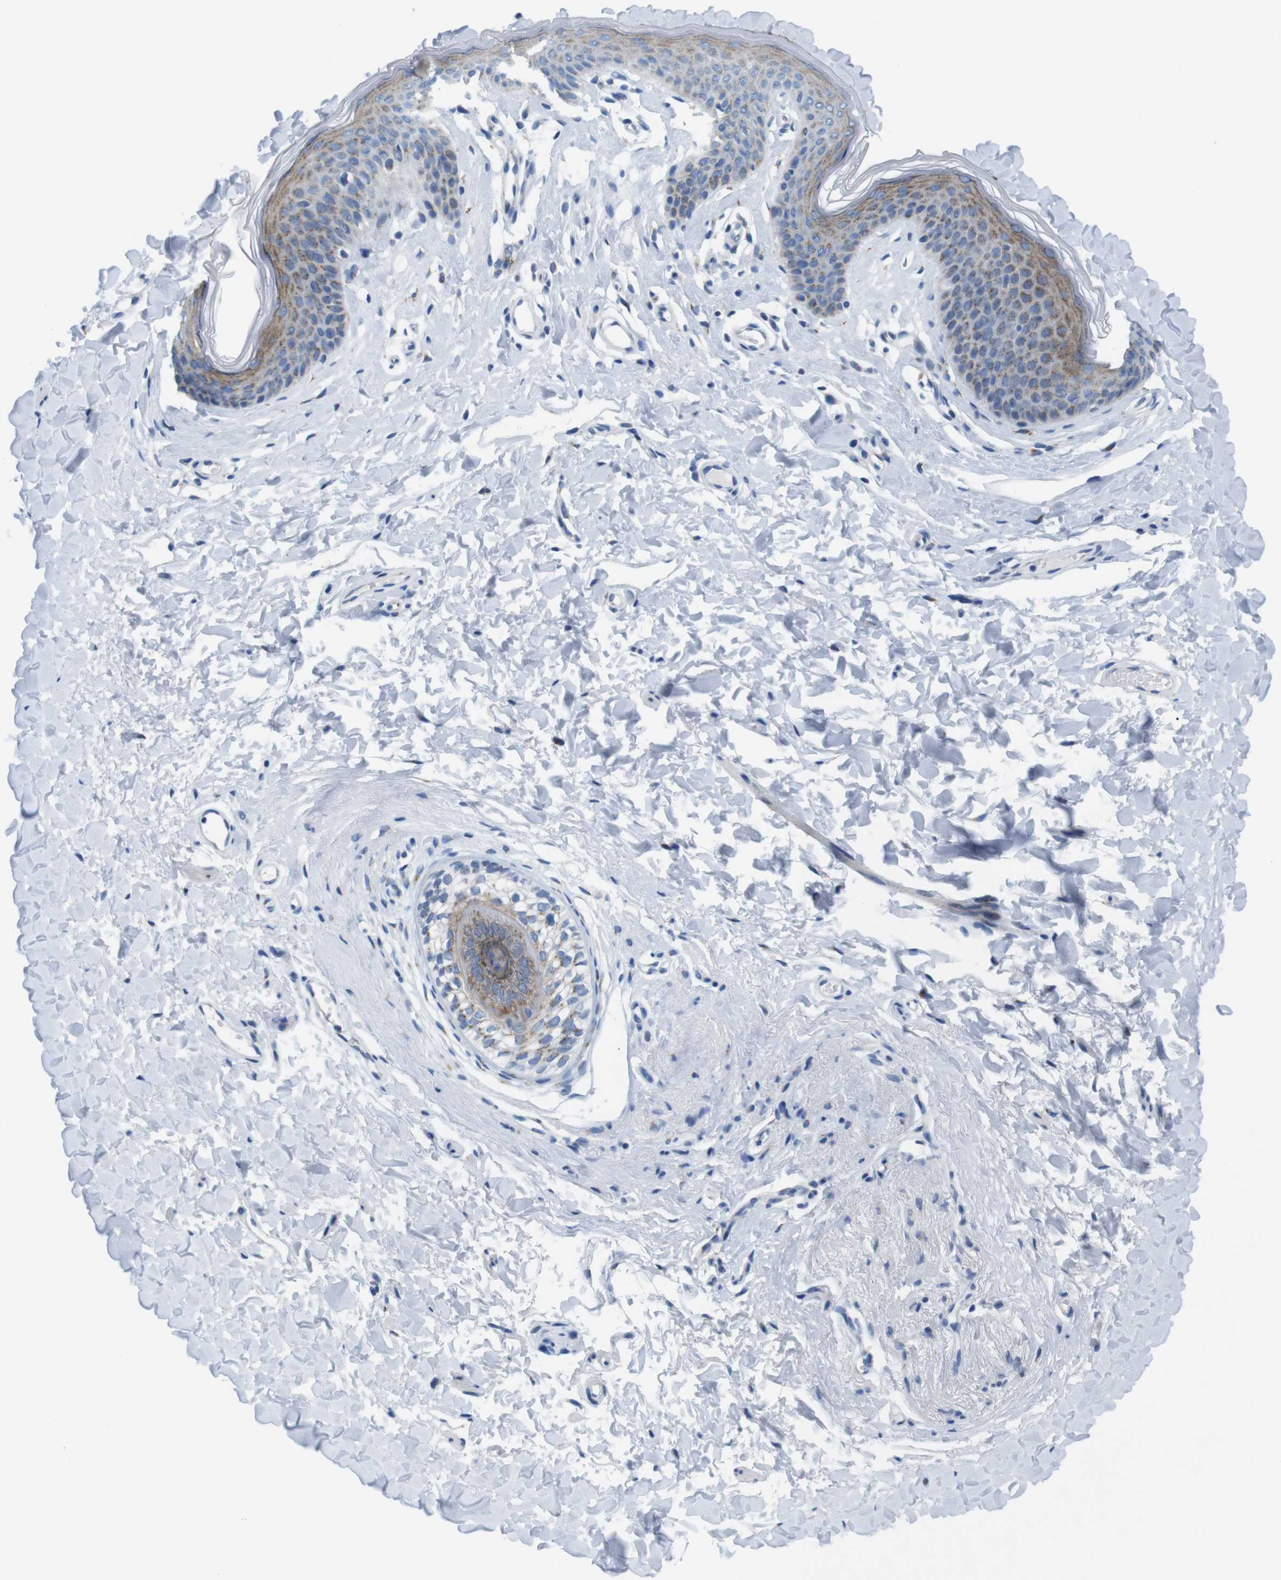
{"staining": {"intensity": "moderate", "quantity": ">75%", "location": "cytoplasmic/membranous"}, "tissue": "skin", "cell_type": "Epidermal cells", "image_type": "normal", "snomed": [{"axis": "morphology", "description": "Normal tissue, NOS"}, {"axis": "morphology", "description": "Inflammation, NOS"}, {"axis": "topography", "description": "Vulva"}], "caption": "Human skin stained with a brown dye demonstrates moderate cytoplasmic/membranous positive positivity in approximately >75% of epidermal cells.", "gene": "GOLGA2", "patient": {"sex": "female", "age": 84}}